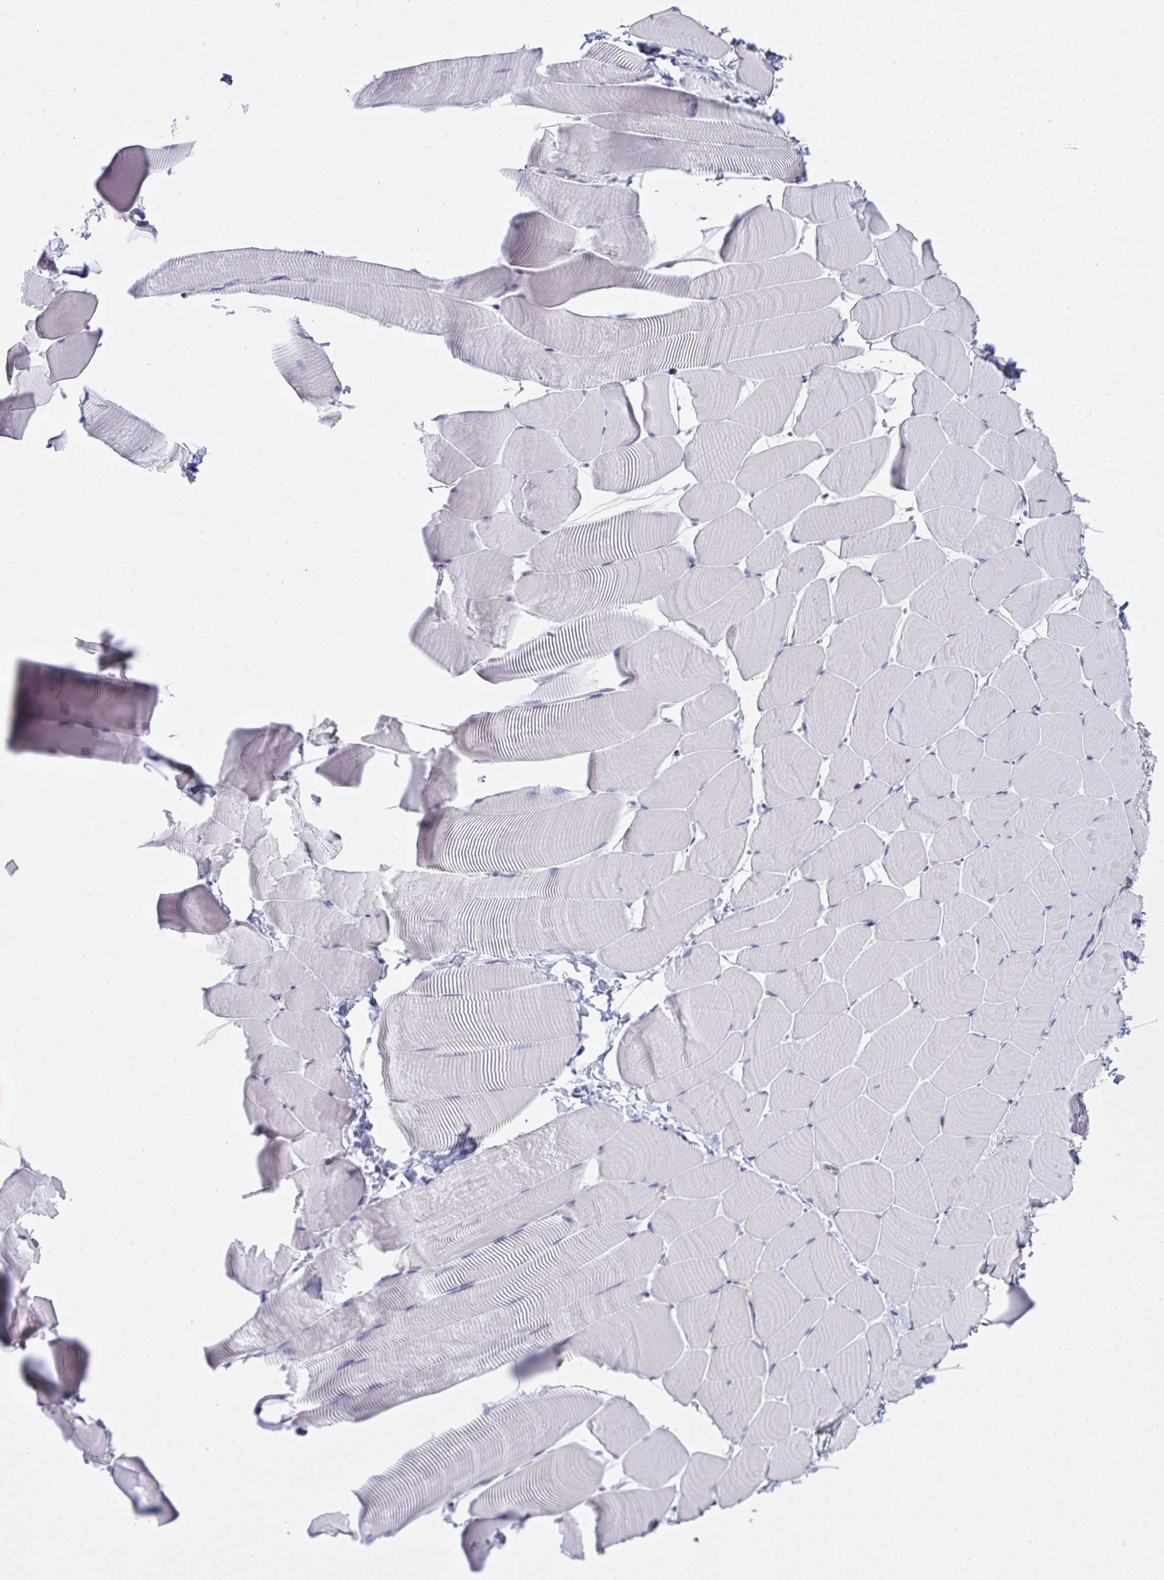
{"staining": {"intensity": "negative", "quantity": "none", "location": "none"}, "tissue": "skeletal muscle", "cell_type": "Myocytes", "image_type": "normal", "snomed": [{"axis": "morphology", "description": "Normal tissue, NOS"}, {"axis": "topography", "description": "Skeletal muscle"}], "caption": "Image shows no significant protein positivity in myocytes of normal skeletal muscle.", "gene": "GAB1", "patient": {"sex": "male", "age": 25}}